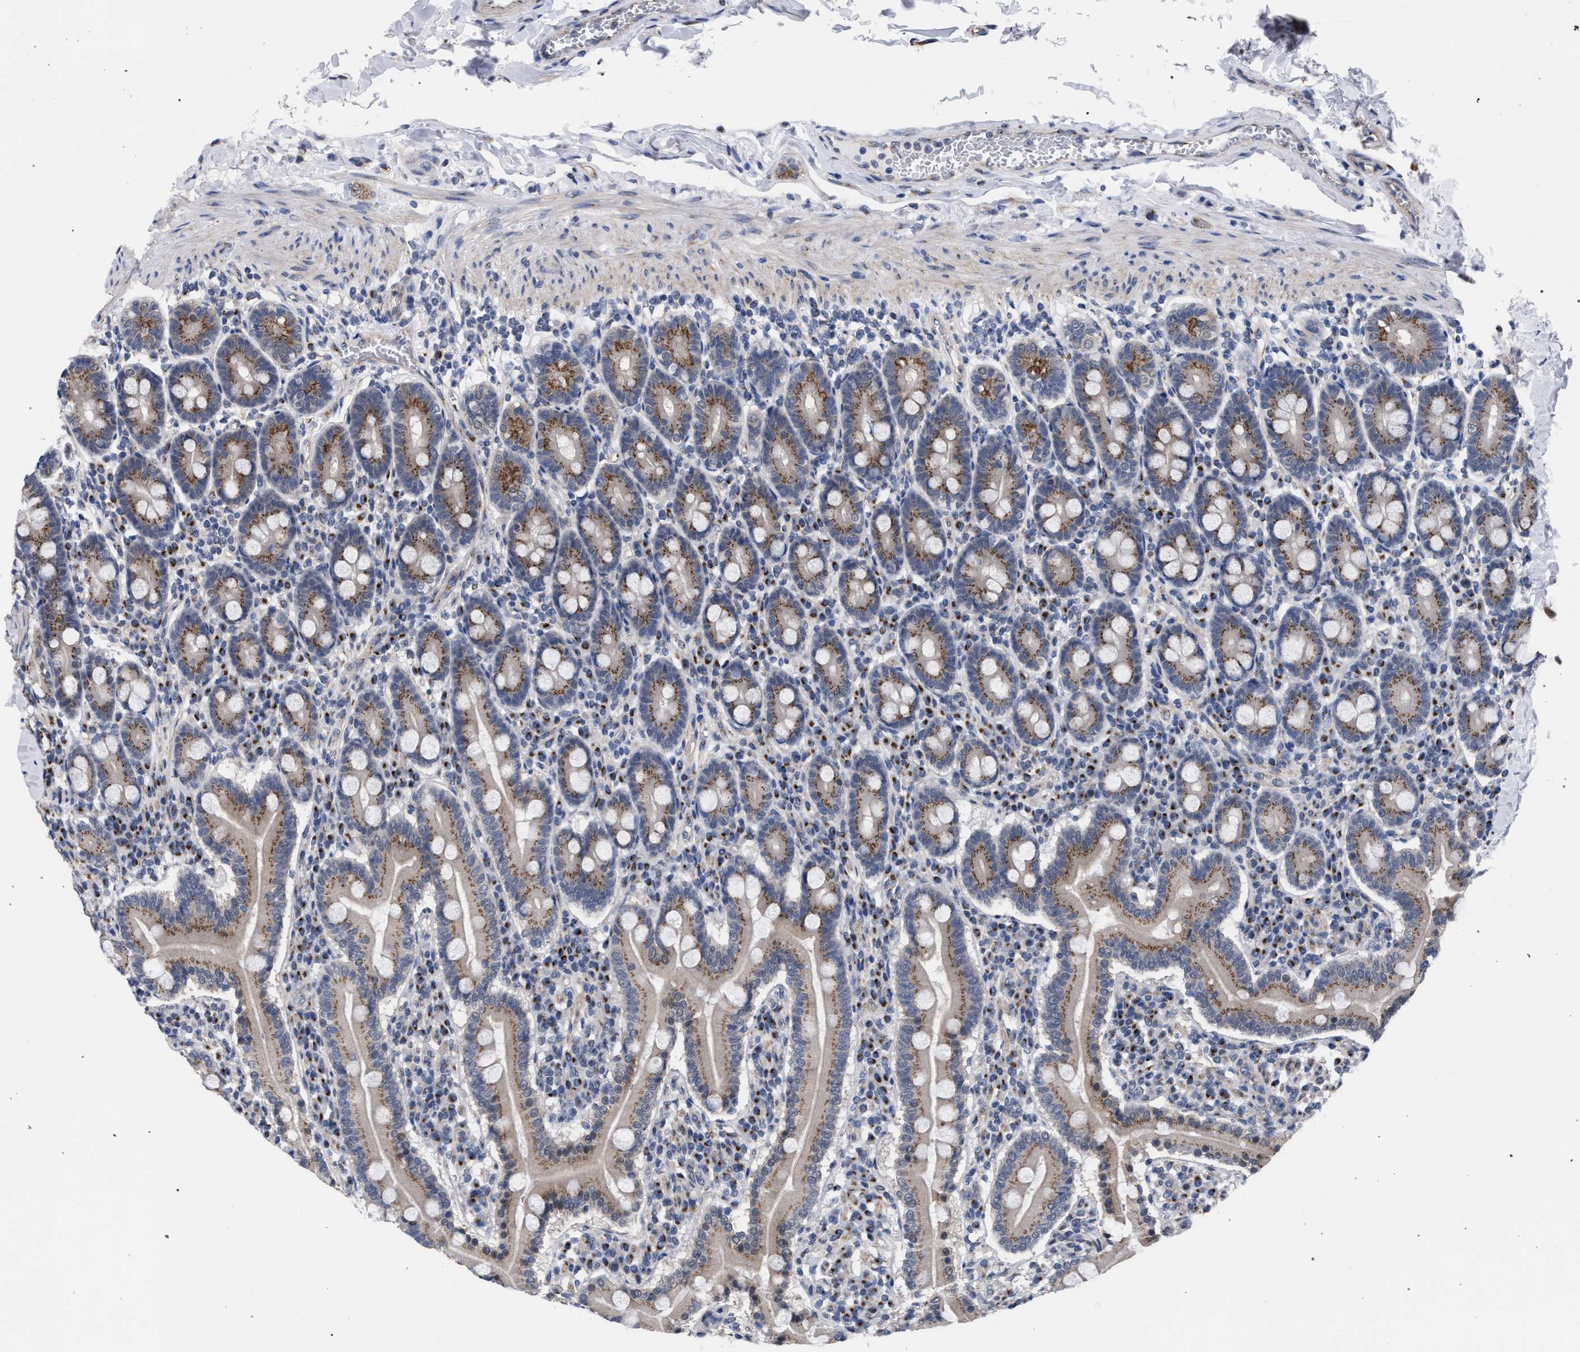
{"staining": {"intensity": "moderate", "quantity": ">75%", "location": "cytoplasmic/membranous"}, "tissue": "duodenum", "cell_type": "Glandular cells", "image_type": "normal", "snomed": [{"axis": "morphology", "description": "Normal tissue, NOS"}, {"axis": "topography", "description": "Duodenum"}], "caption": "This is an image of IHC staining of unremarkable duodenum, which shows moderate staining in the cytoplasmic/membranous of glandular cells.", "gene": "GOLGA2", "patient": {"sex": "male", "age": 50}}